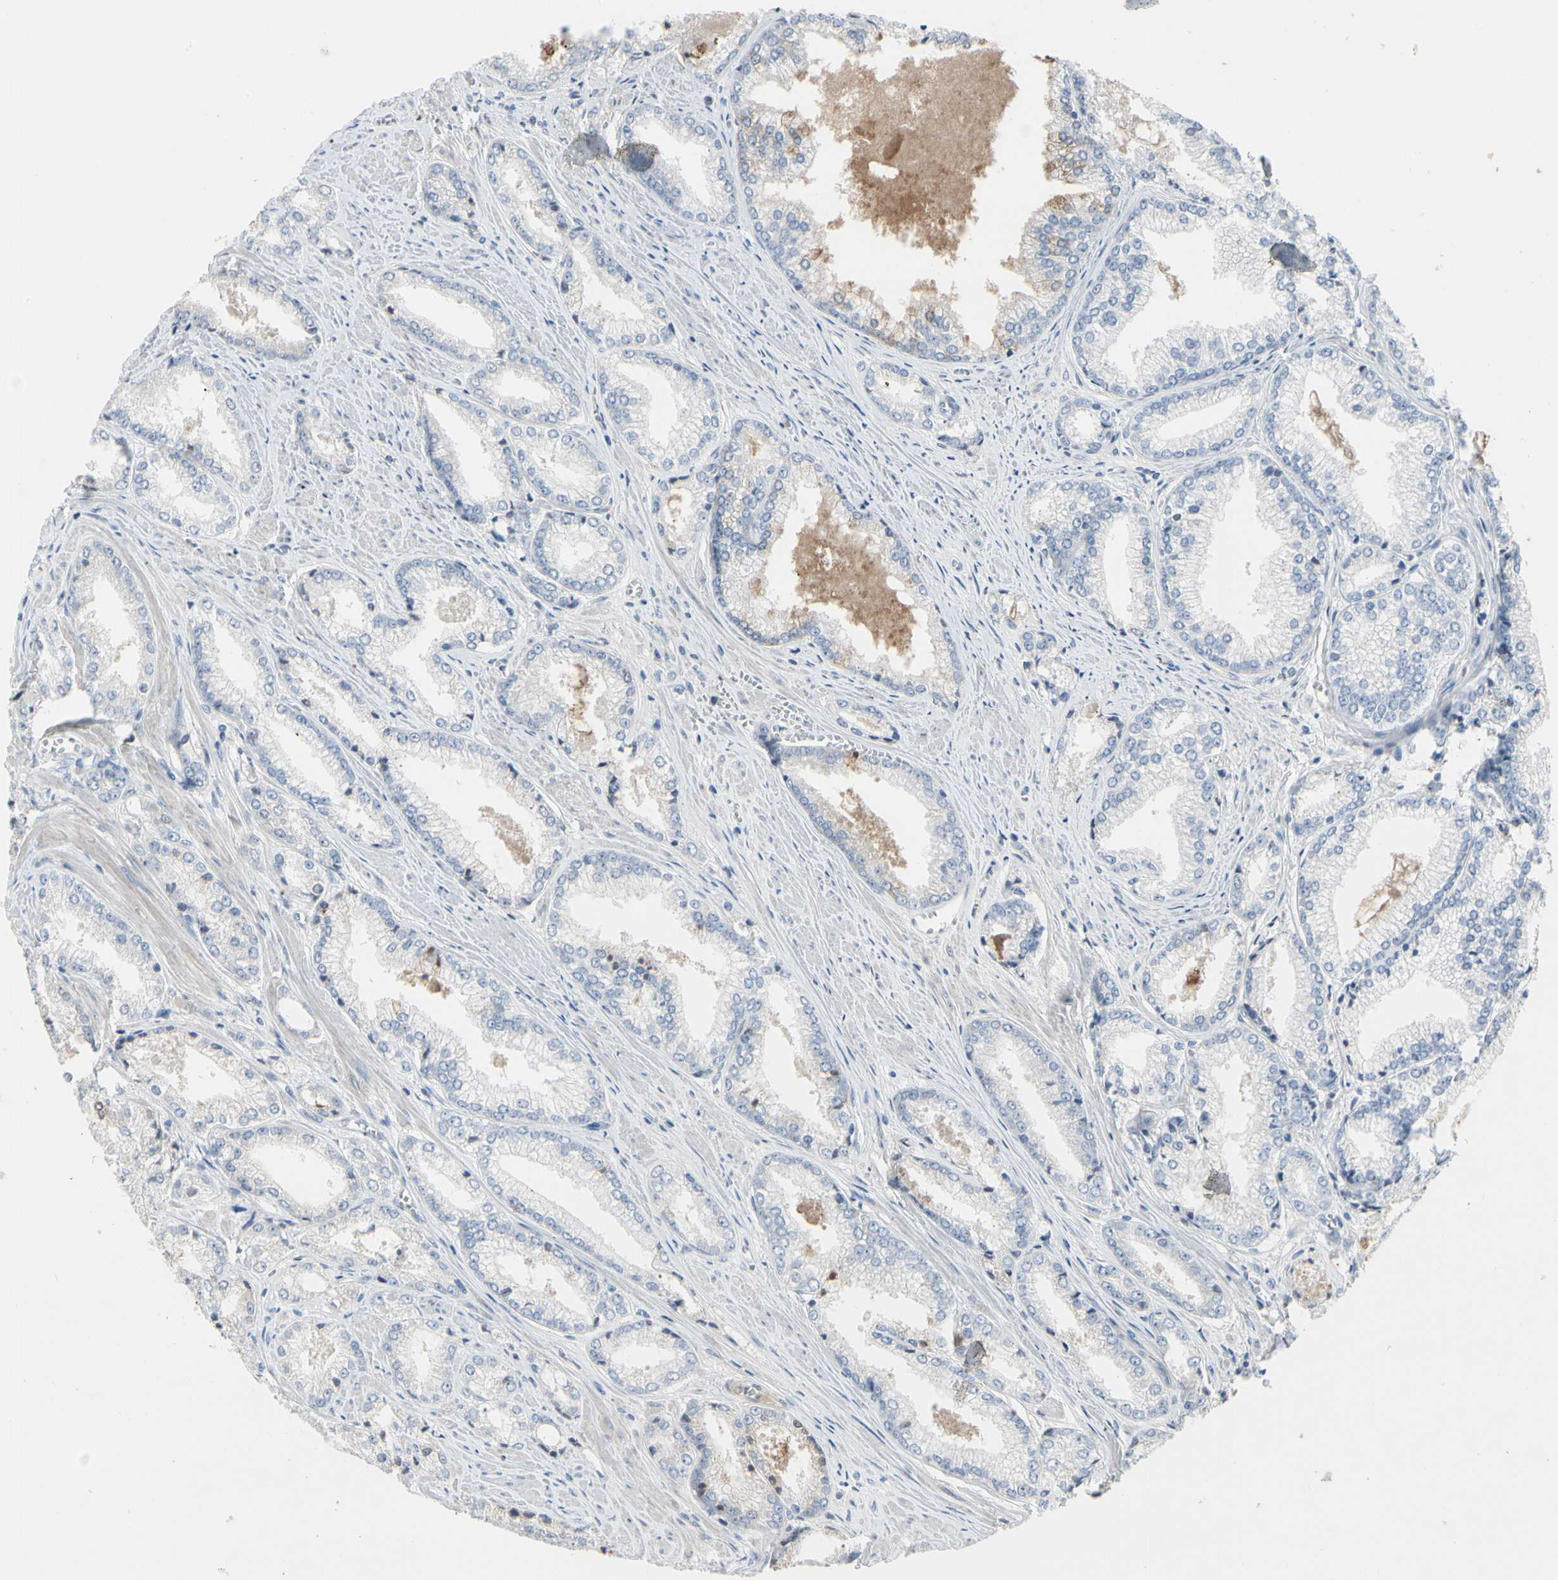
{"staining": {"intensity": "negative", "quantity": "none", "location": "none"}, "tissue": "prostate cancer", "cell_type": "Tumor cells", "image_type": "cancer", "snomed": [{"axis": "morphology", "description": "Adenocarcinoma, Low grade"}, {"axis": "topography", "description": "Prostate"}], "caption": "Adenocarcinoma (low-grade) (prostate) stained for a protein using IHC exhibits no positivity tumor cells.", "gene": "ECRG4", "patient": {"sex": "male", "age": 64}}